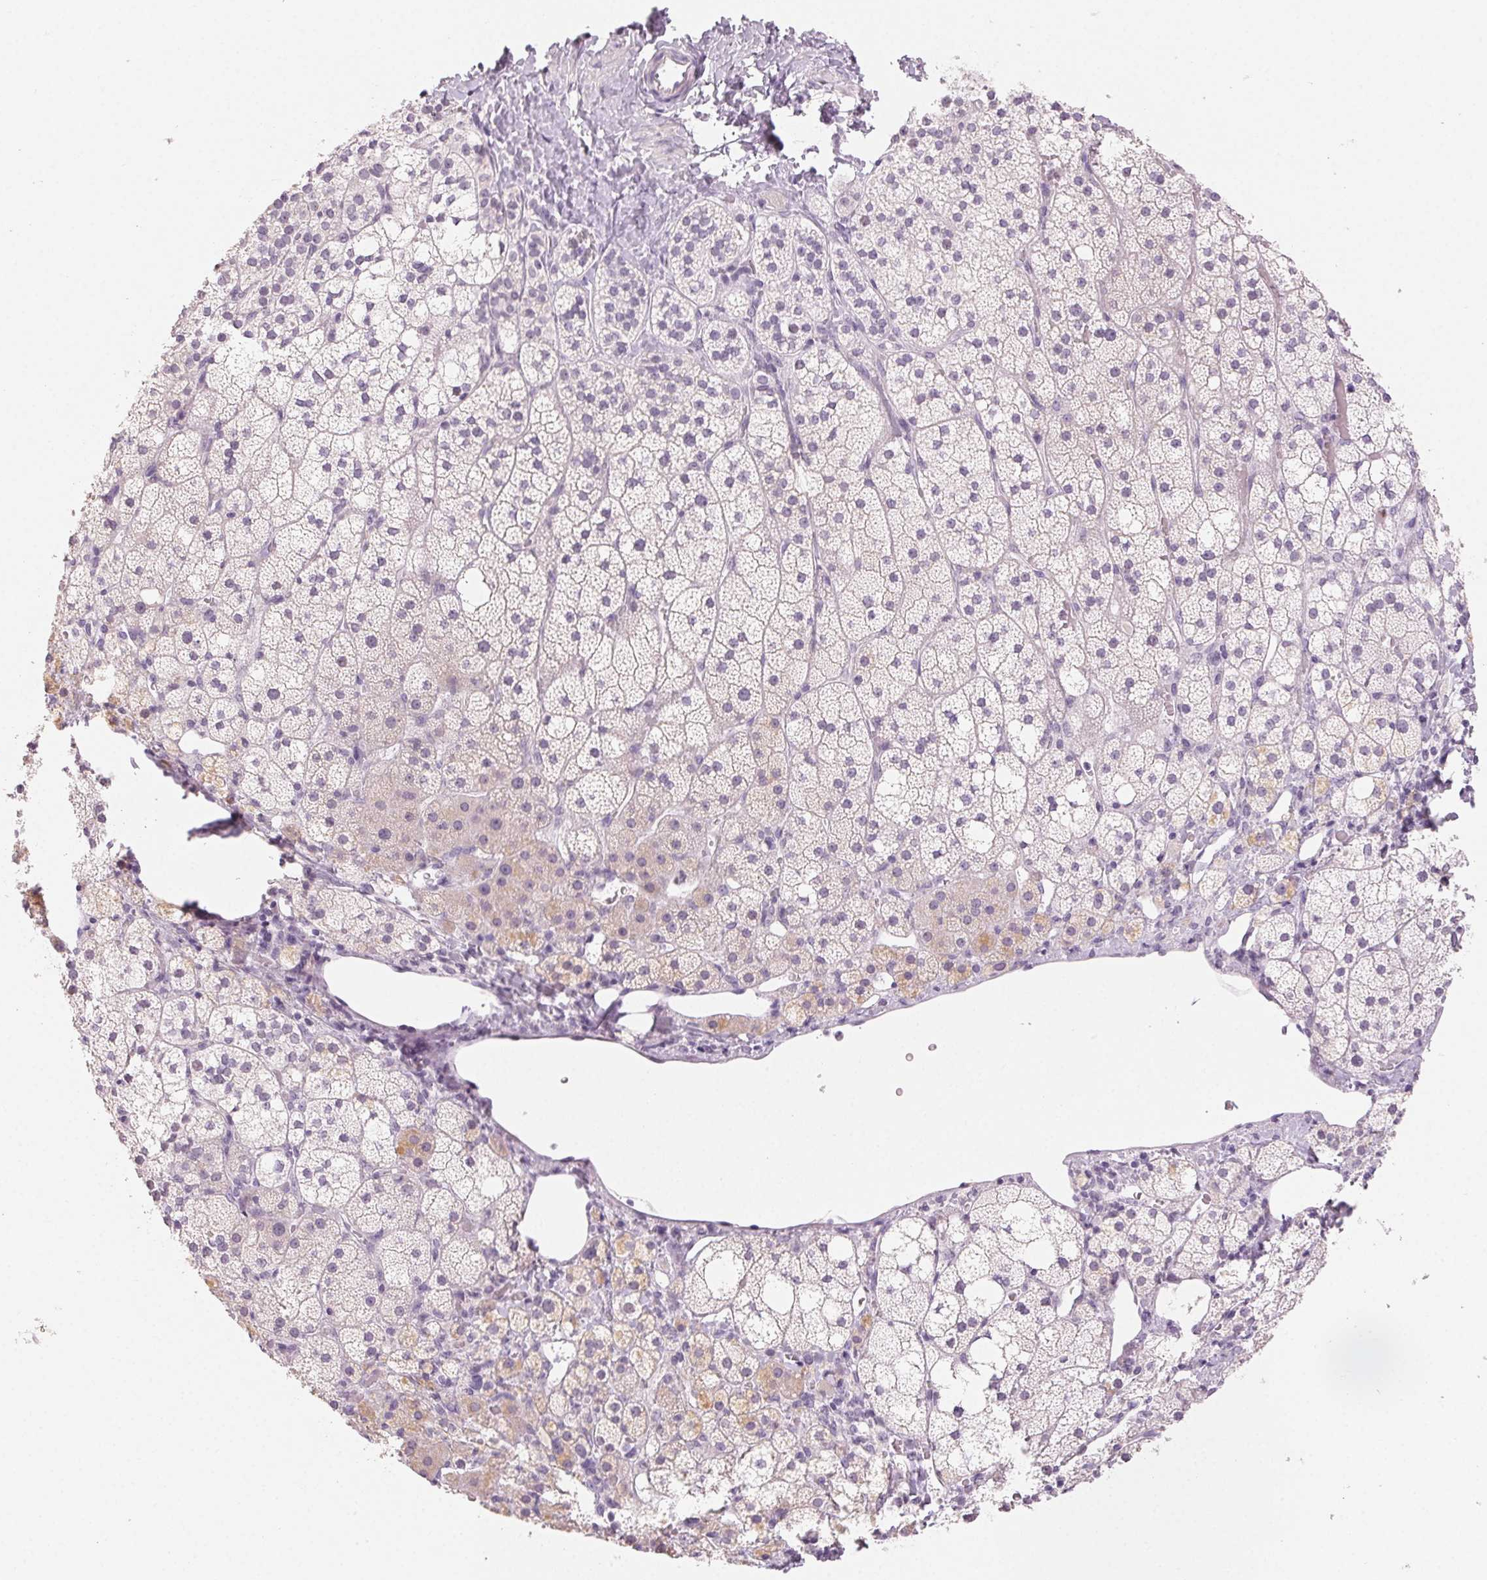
{"staining": {"intensity": "weak", "quantity": "<25%", "location": "cytoplasmic/membranous"}, "tissue": "adrenal gland", "cell_type": "Glandular cells", "image_type": "normal", "snomed": [{"axis": "morphology", "description": "Normal tissue, NOS"}, {"axis": "topography", "description": "Adrenal gland"}], "caption": "A photomicrograph of adrenal gland stained for a protein shows no brown staining in glandular cells.", "gene": "BPIFB2", "patient": {"sex": "male", "age": 53}}